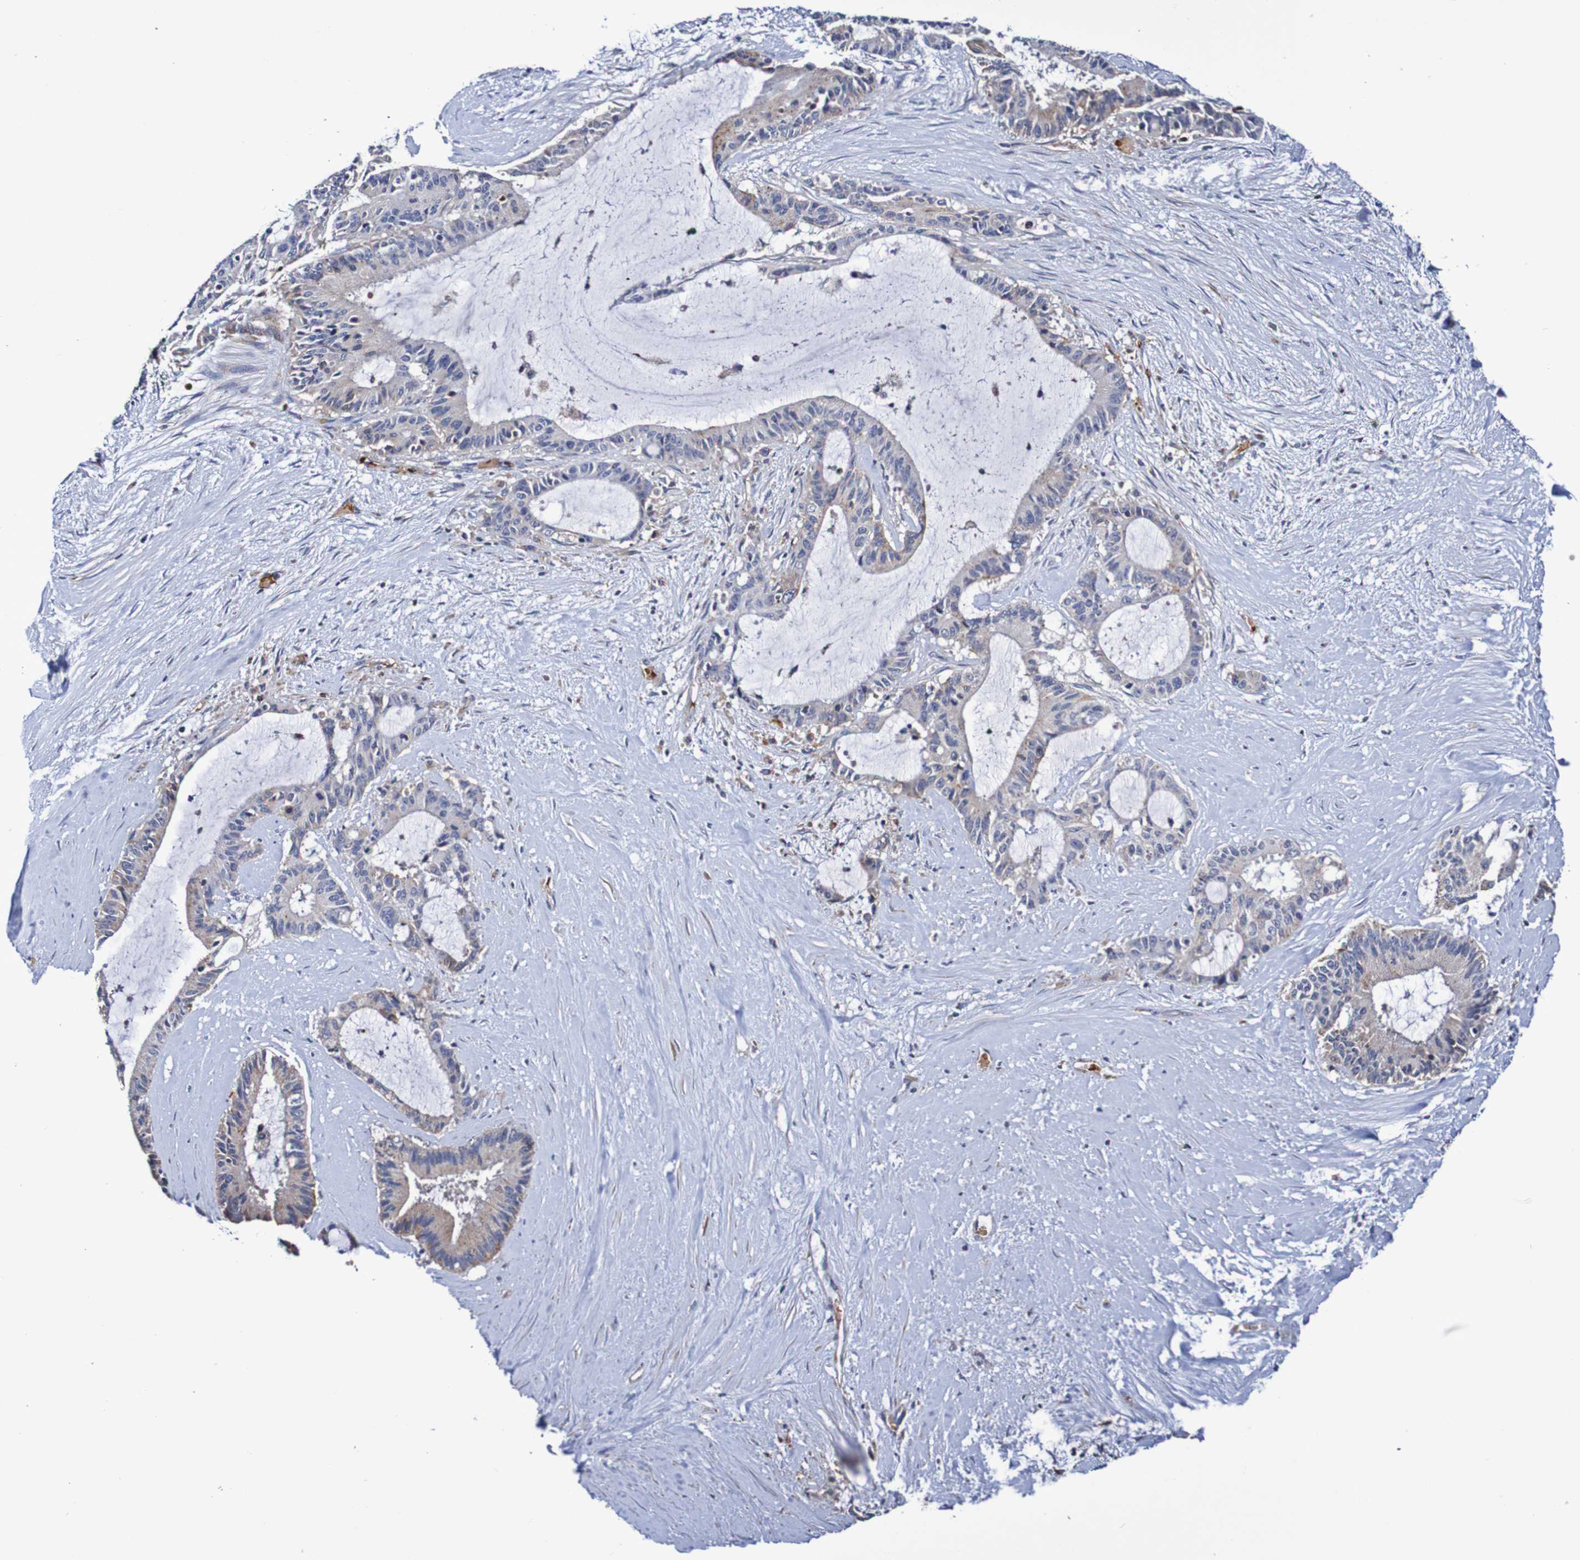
{"staining": {"intensity": "negative", "quantity": "none", "location": "none"}, "tissue": "liver cancer", "cell_type": "Tumor cells", "image_type": "cancer", "snomed": [{"axis": "morphology", "description": "Cholangiocarcinoma"}, {"axis": "topography", "description": "Liver"}], "caption": "Tumor cells show no significant protein positivity in liver cancer (cholangiocarcinoma). (DAB immunohistochemistry, high magnification).", "gene": "WNT4", "patient": {"sex": "female", "age": 73}}